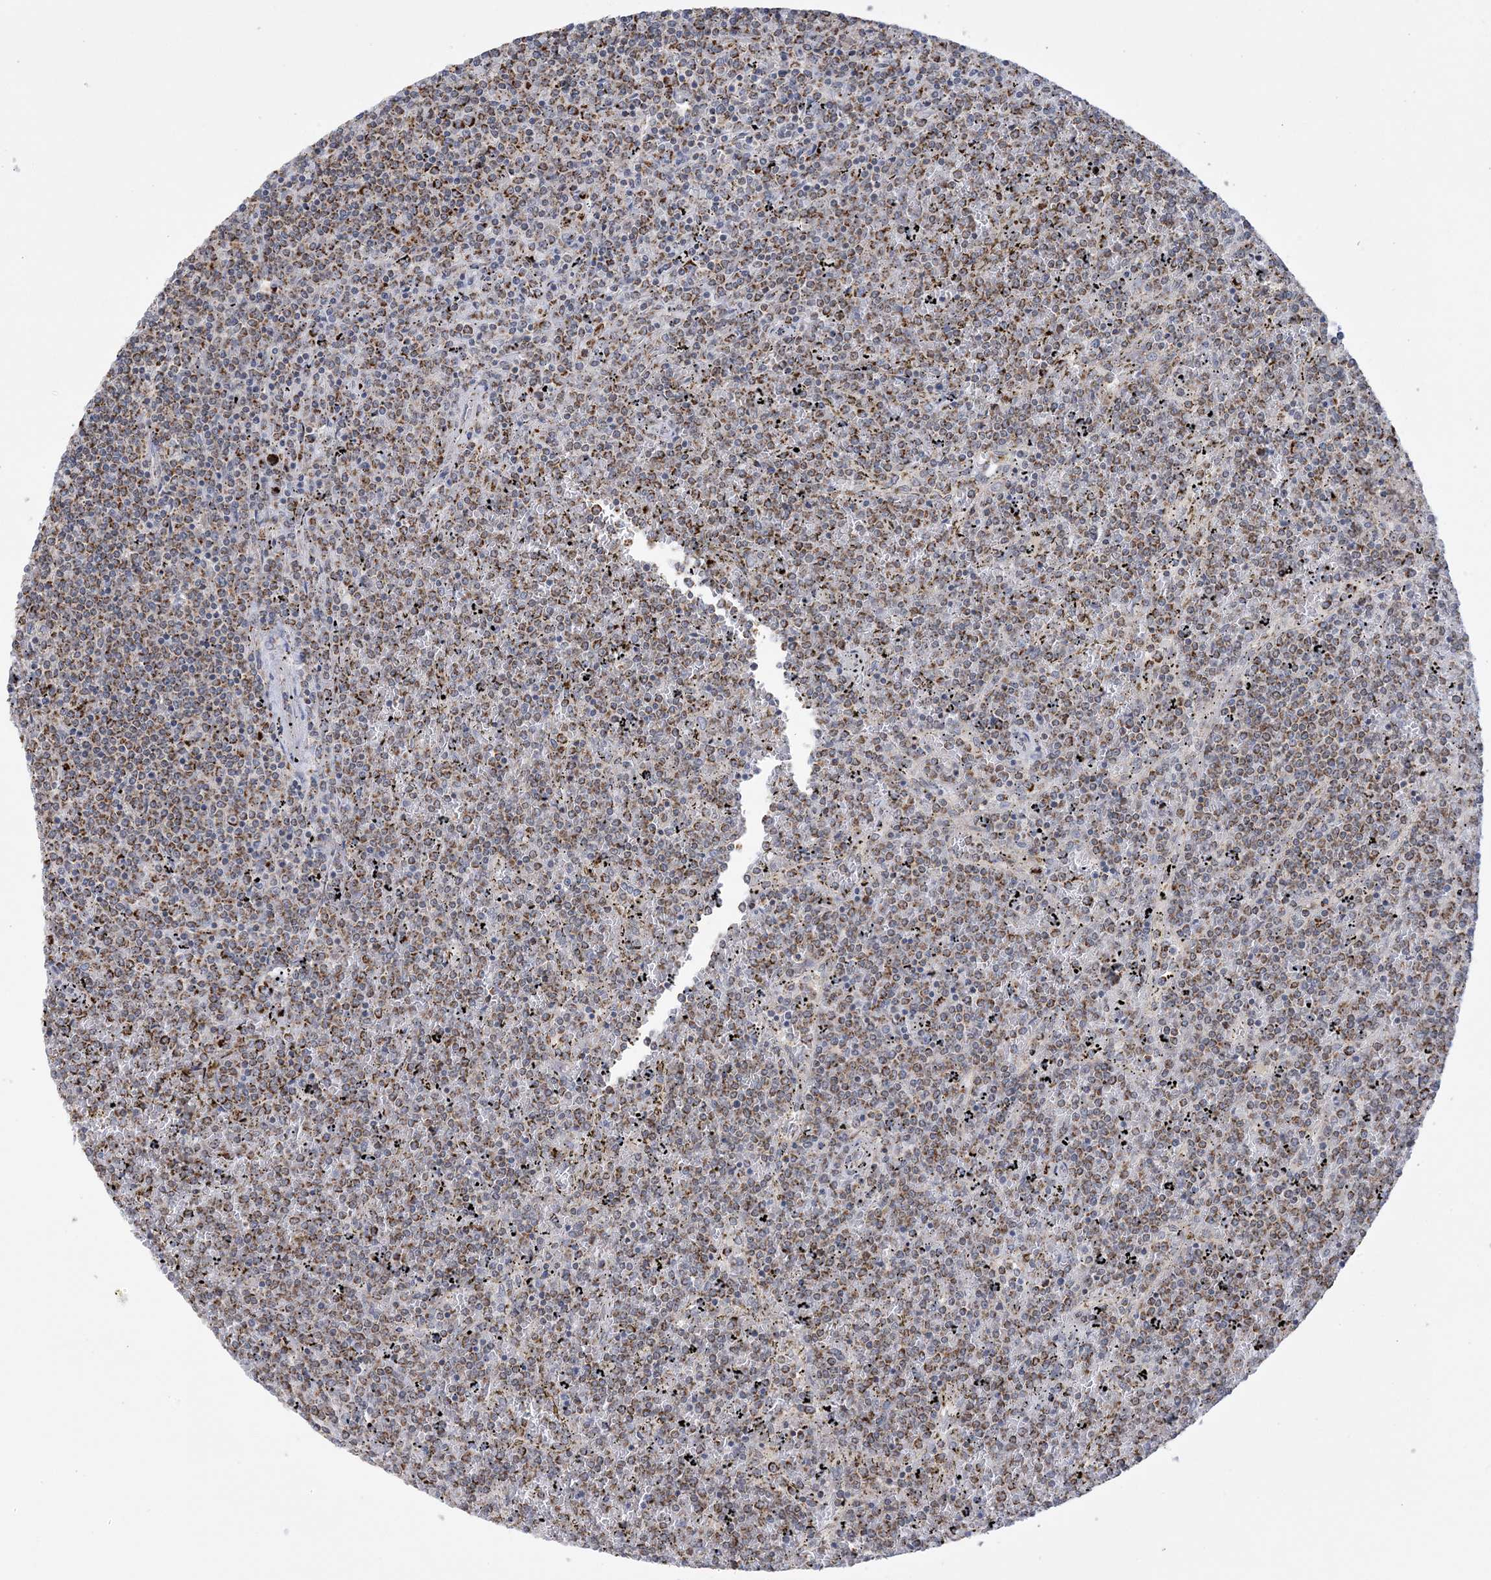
{"staining": {"intensity": "moderate", "quantity": ">75%", "location": "cytoplasmic/membranous"}, "tissue": "lymphoma", "cell_type": "Tumor cells", "image_type": "cancer", "snomed": [{"axis": "morphology", "description": "Malignant lymphoma, non-Hodgkin's type, Low grade"}, {"axis": "topography", "description": "Spleen"}], "caption": "Immunohistochemistry (DAB) staining of lymphoma exhibits moderate cytoplasmic/membranous protein expression in about >75% of tumor cells.", "gene": "TRMT10C", "patient": {"sex": "female", "age": 19}}